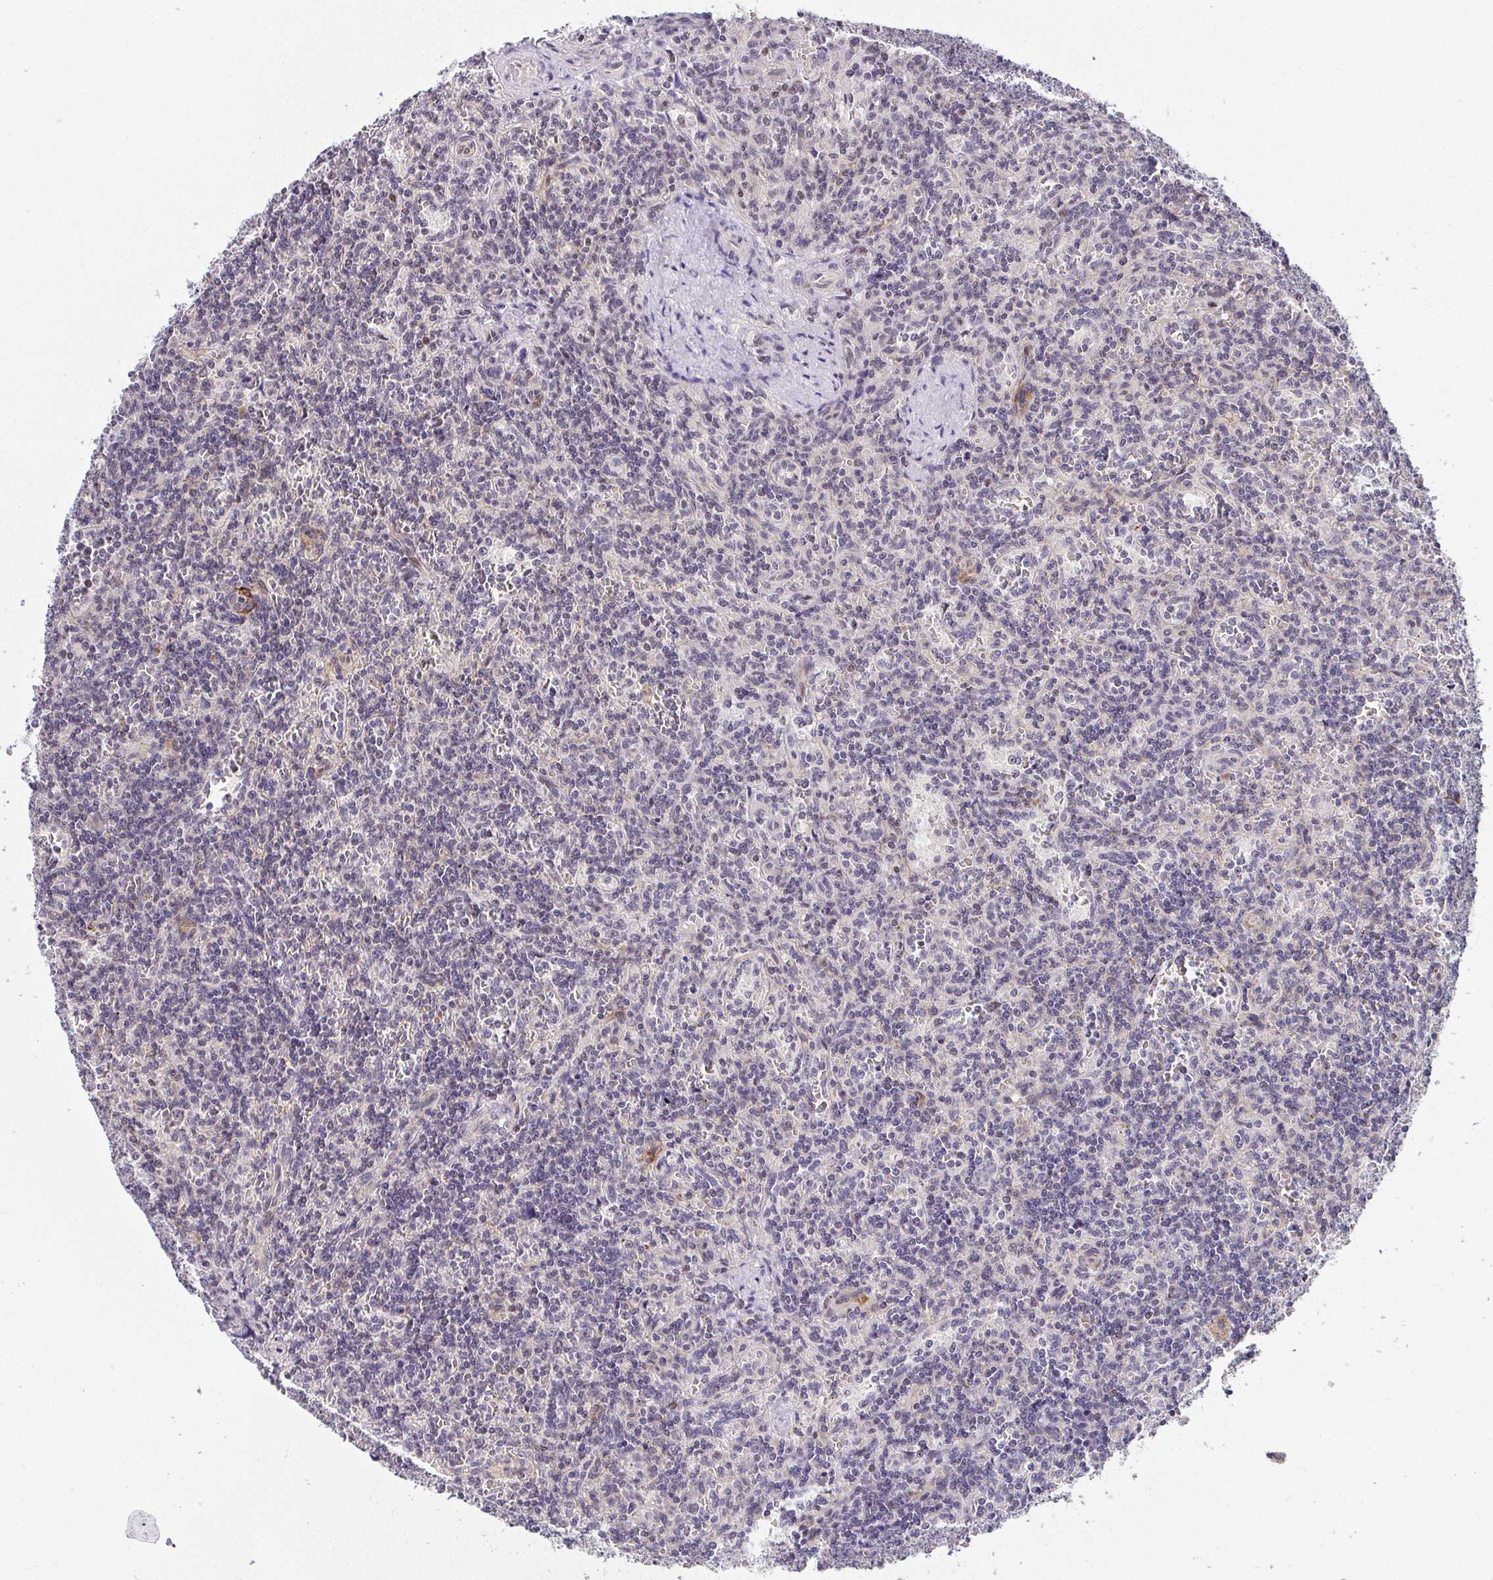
{"staining": {"intensity": "negative", "quantity": "none", "location": "none"}, "tissue": "lymphoma", "cell_type": "Tumor cells", "image_type": "cancer", "snomed": [{"axis": "morphology", "description": "Malignant lymphoma, non-Hodgkin's type, Low grade"}, {"axis": "topography", "description": "Spleen"}], "caption": "This is an IHC photomicrograph of human low-grade malignant lymphoma, non-Hodgkin's type. There is no expression in tumor cells.", "gene": "ANK3", "patient": {"sex": "male", "age": 73}}